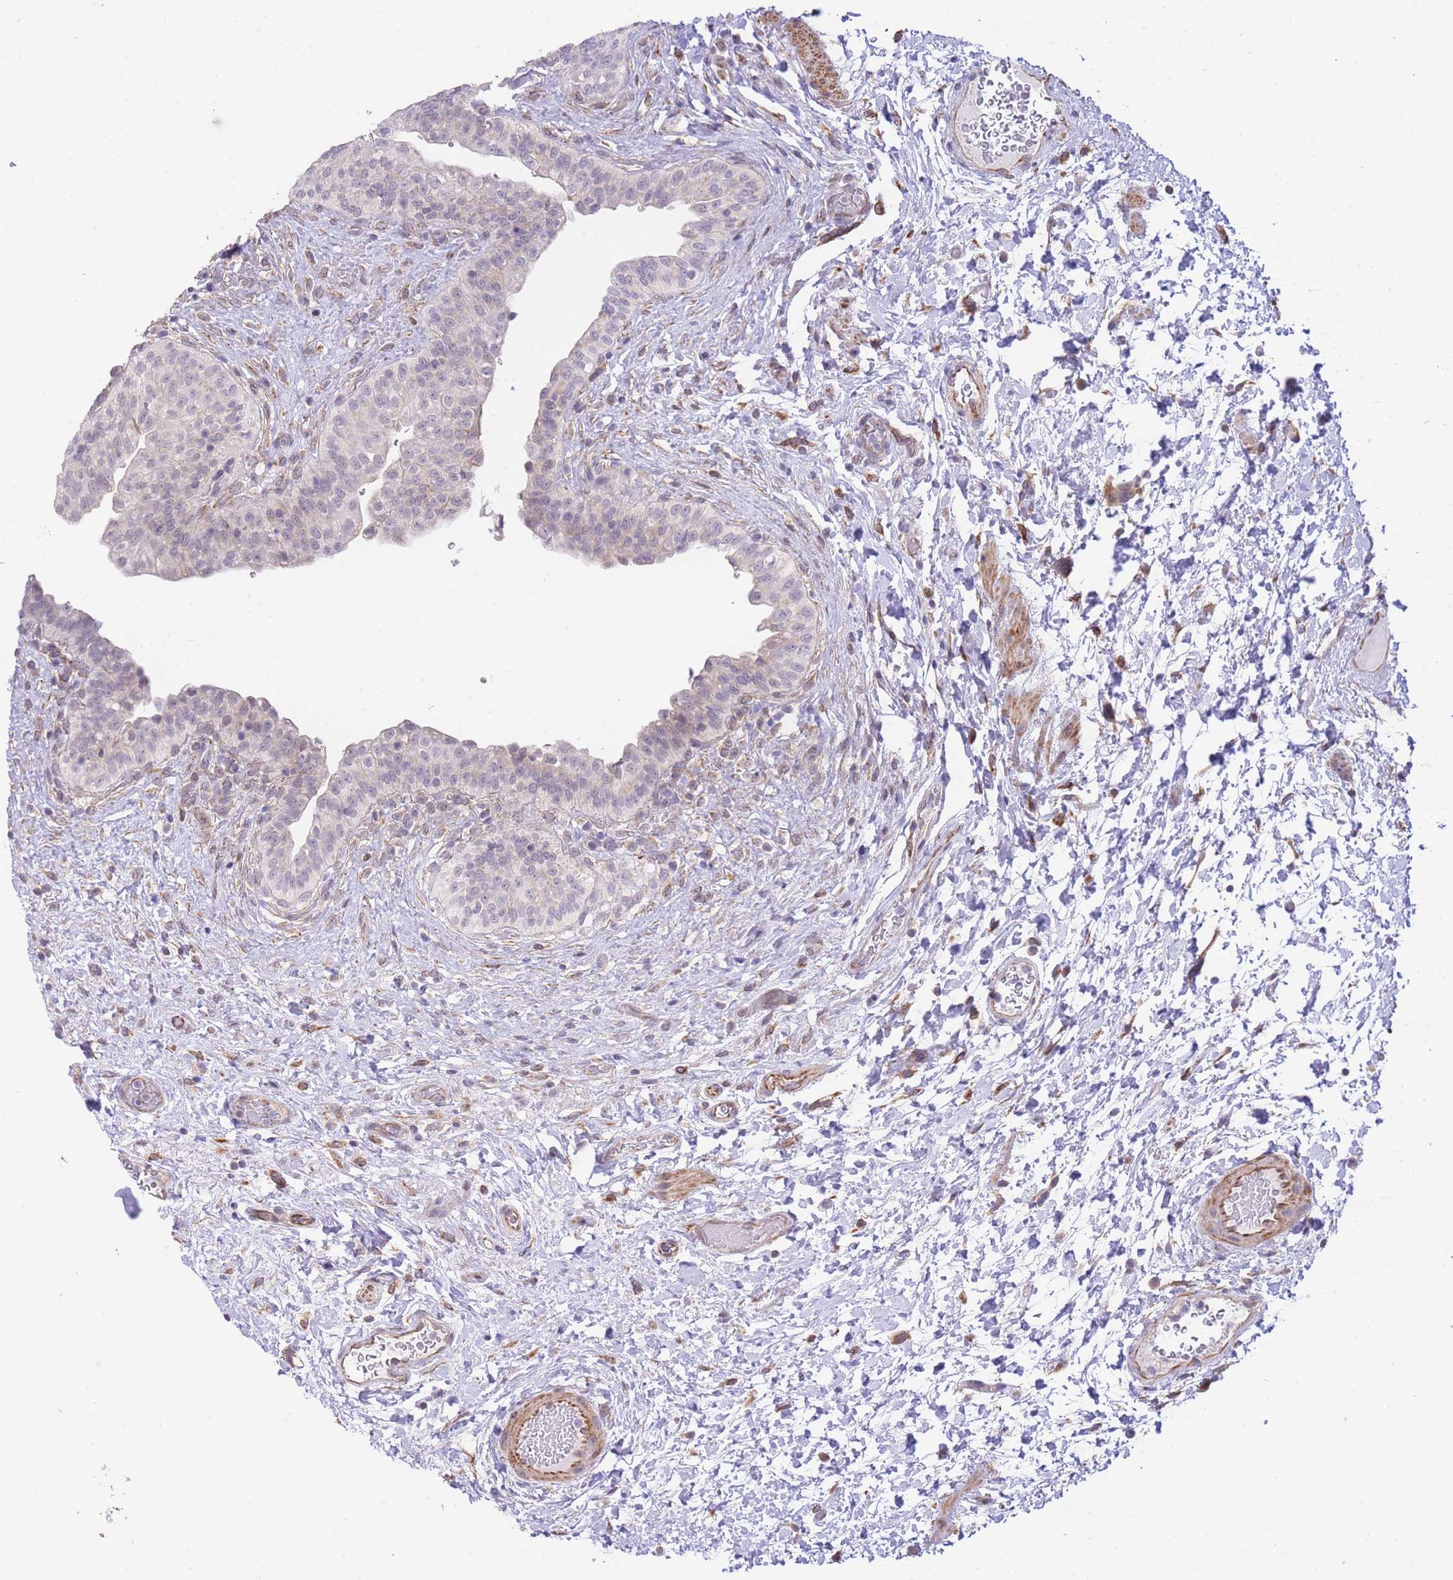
{"staining": {"intensity": "weak", "quantity": "25%-75%", "location": "cytoplasmic/membranous"}, "tissue": "urinary bladder", "cell_type": "Urothelial cells", "image_type": "normal", "snomed": [{"axis": "morphology", "description": "Normal tissue, NOS"}, {"axis": "topography", "description": "Urinary bladder"}], "caption": "This image reveals immunohistochemistry (IHC) staining of unremarkable human urinary bladder, with low weak cytoplasmic/membranous positivity in approximately 25%-75% of urothelial cells.", "gene": "CTBP1", "patient": {"sex": "male", "age": 69}}